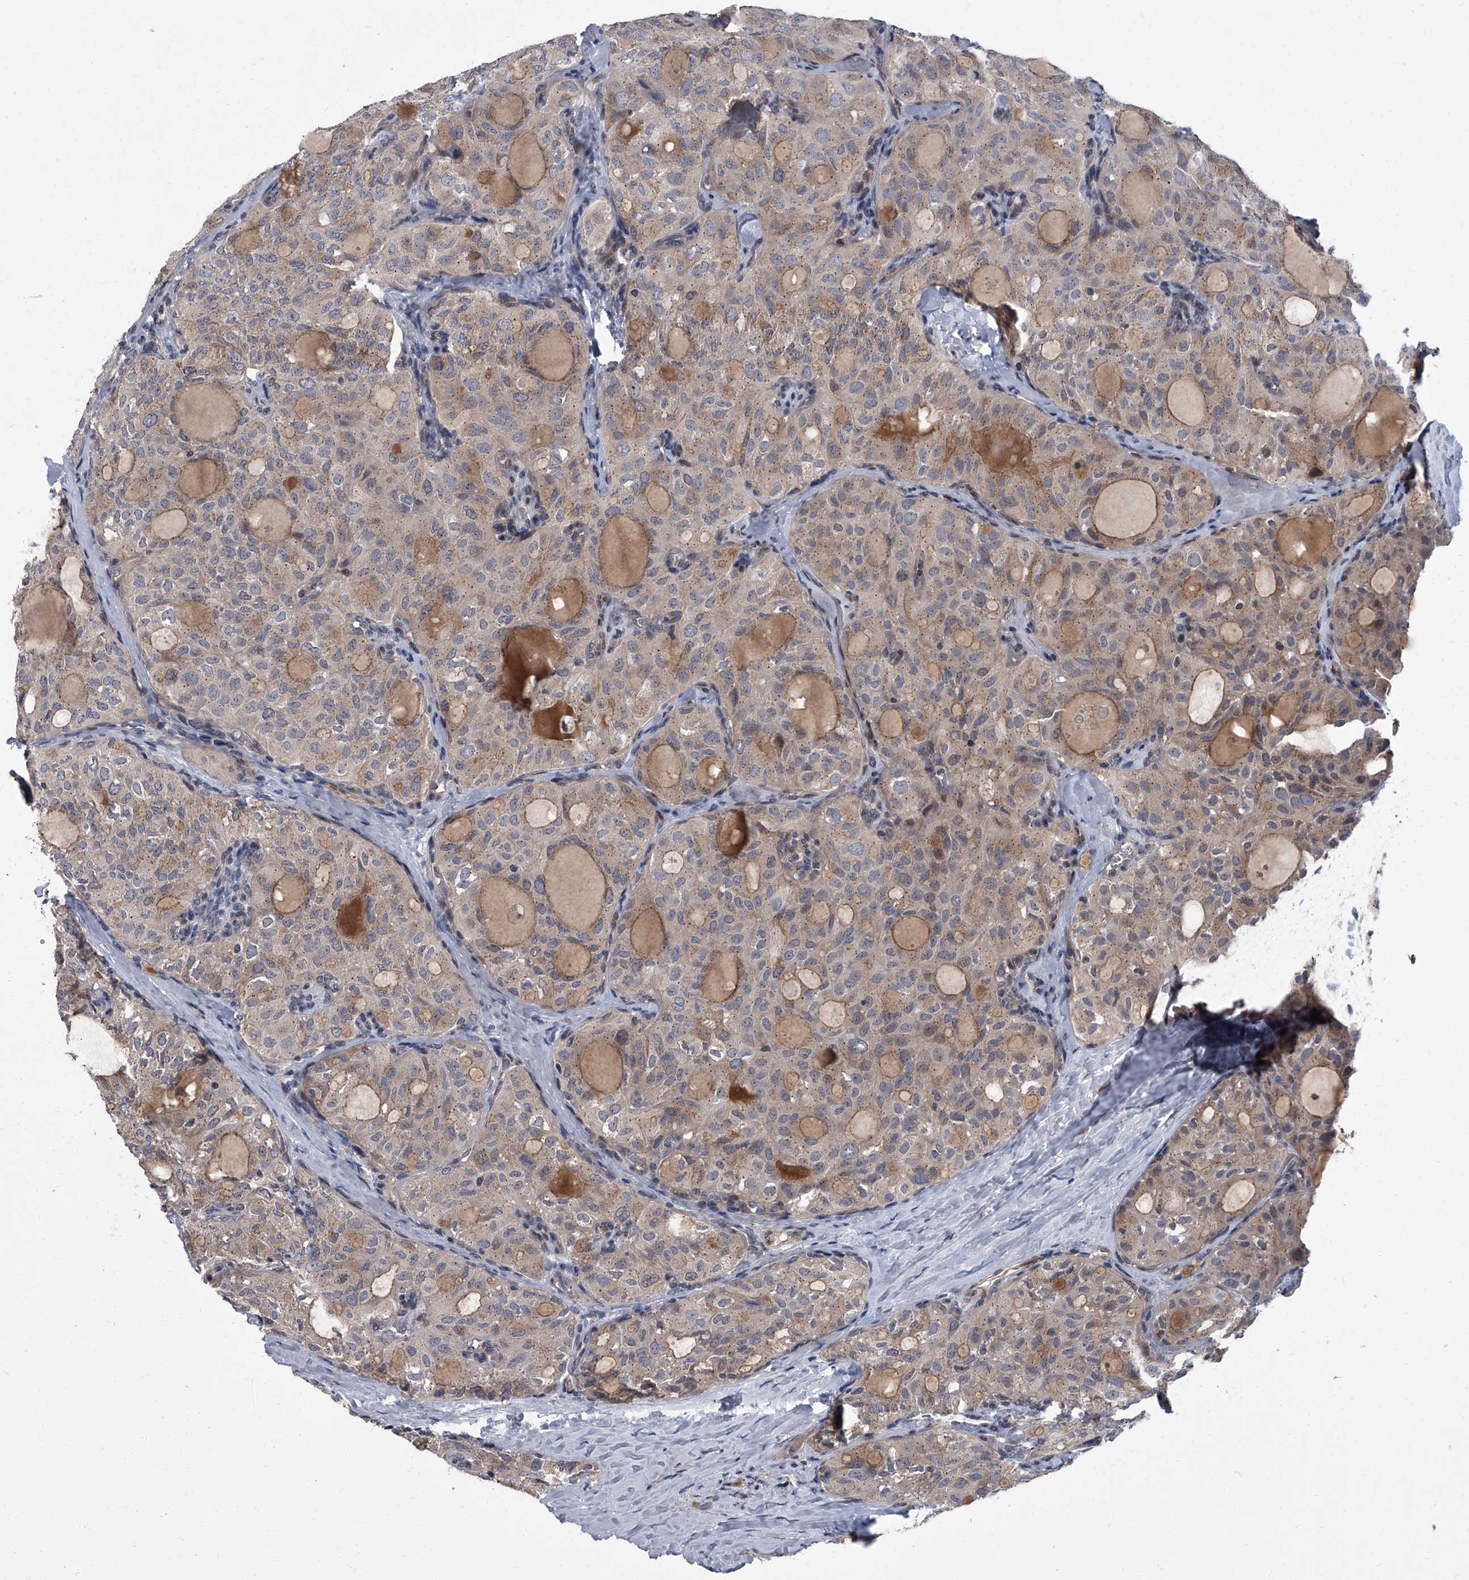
{"staining": {"intensity": "weak", "quantity": ">75%", "location": "cytoplasmic/membranous"}, "tissue": "thyroid cancer", "cell_type": "Tumor cells", "image_type": "cancer", "snomed": [{"axis": "morphology", "description": "Follicular adenoma carcinoma, NOS"}, {"axis": "topography", "description": "Thyroid gland"}], "caption": "The photomicrograph demonstrates staining of thyroid cancer, revealing weak cytoplasmic/membranous protein expression (brown color) within tumor cells.", "gene": "ZNF274", "patient": {"sex": "male", "age": 75}}